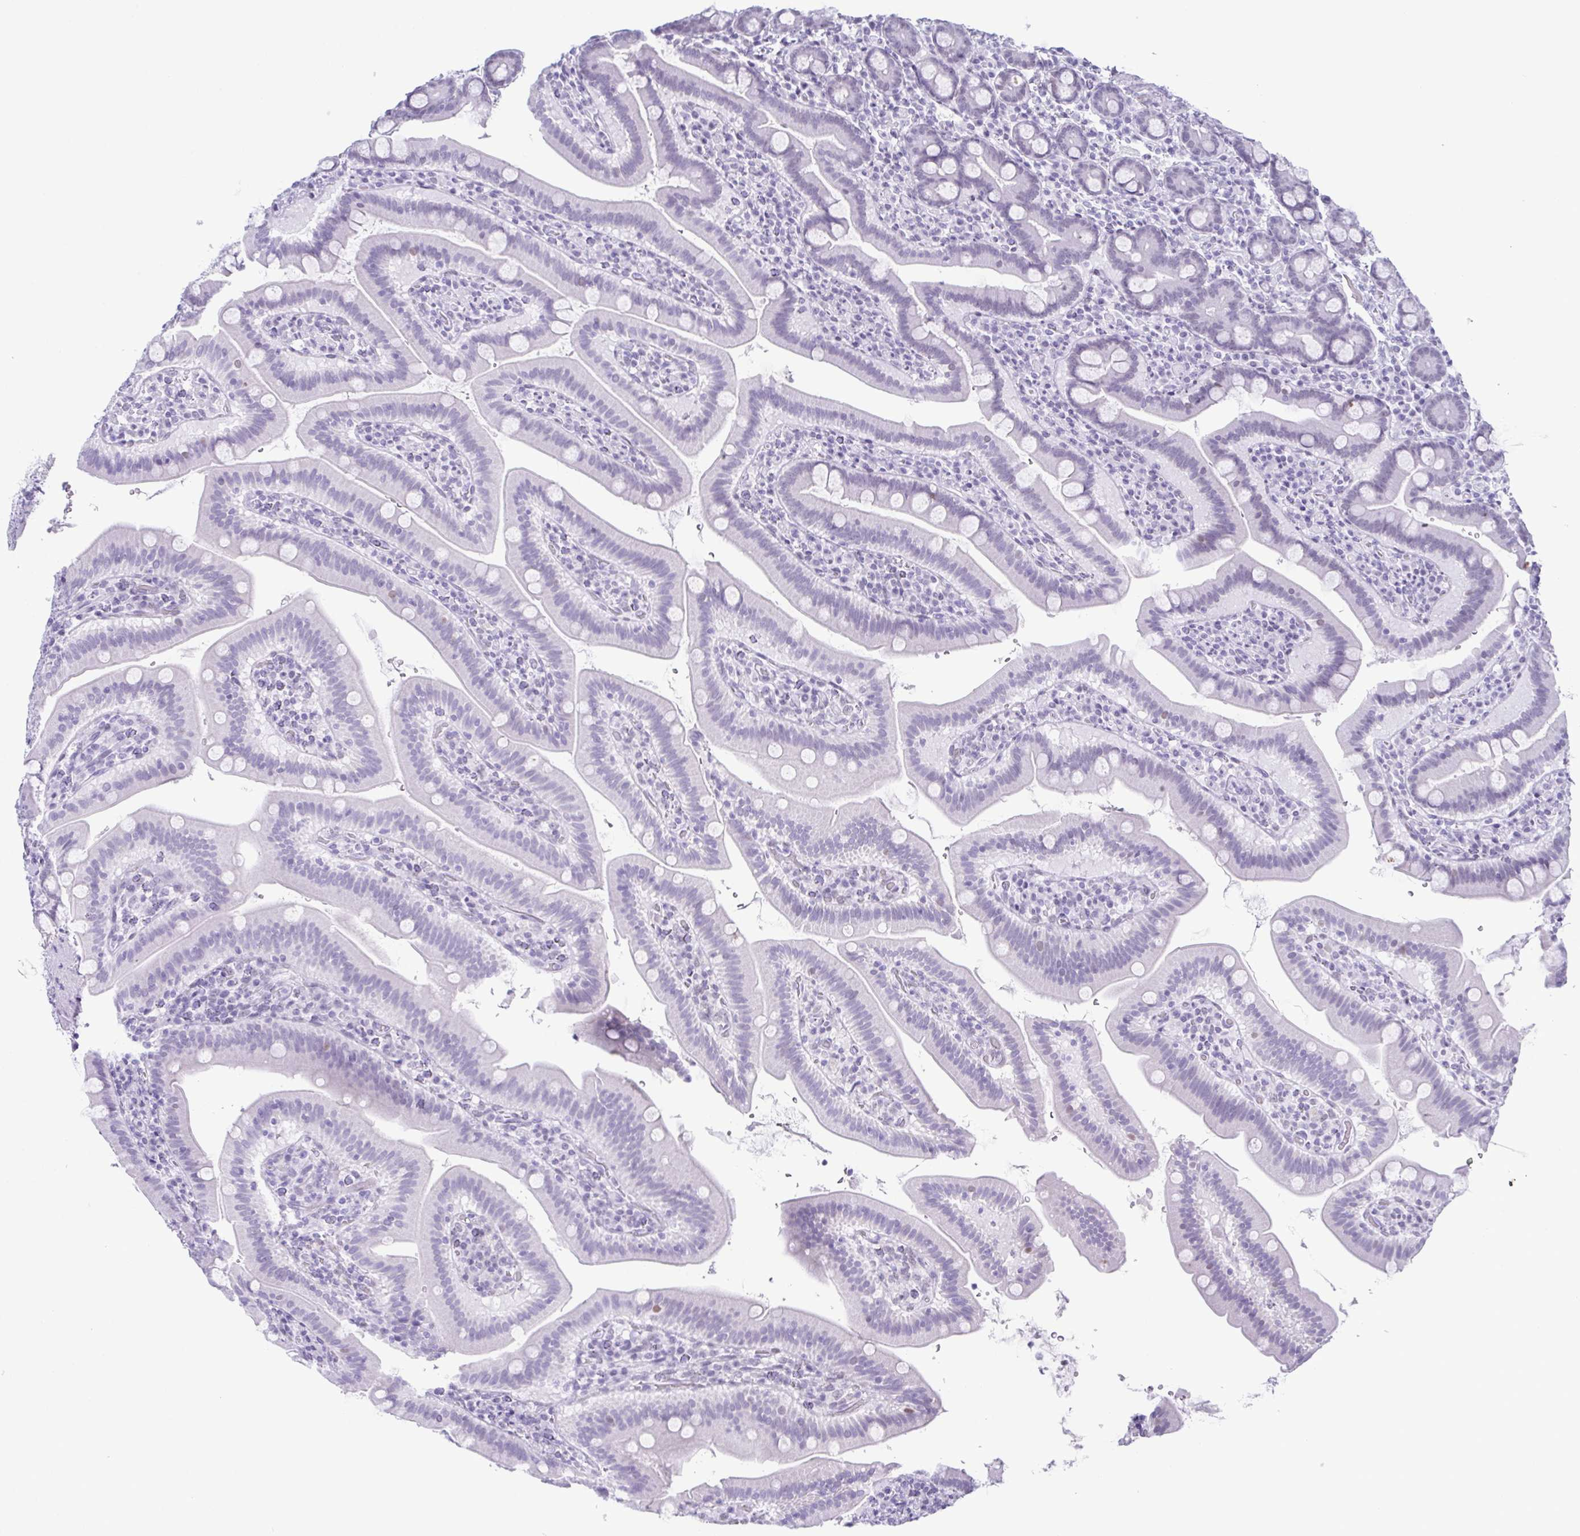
{"staining": {"intensity": "negative", "quantity": "none", "location": "none"}, "tissue": "small intestine", "cell_type": "Glandular cells", "image_type": "normal", "snomed": [{"axis": "morphology", "description": "Normal tissue, NOS"}, {"axis": "topography", "description": "Small intestine"}], "caption": "This histopathology image is of normal small intestine stained with immunohistochemistry to label a protein in brown with the nuclei are counter-stained blue. There is no expression in glandular cells. (DAB (3,3'-diaminobenzidine) immunohistochemistry visualized using brightfield microscopy, high magnification).", "gene": "SUGP2", "patient": {"sex": "male", "age": 26}}